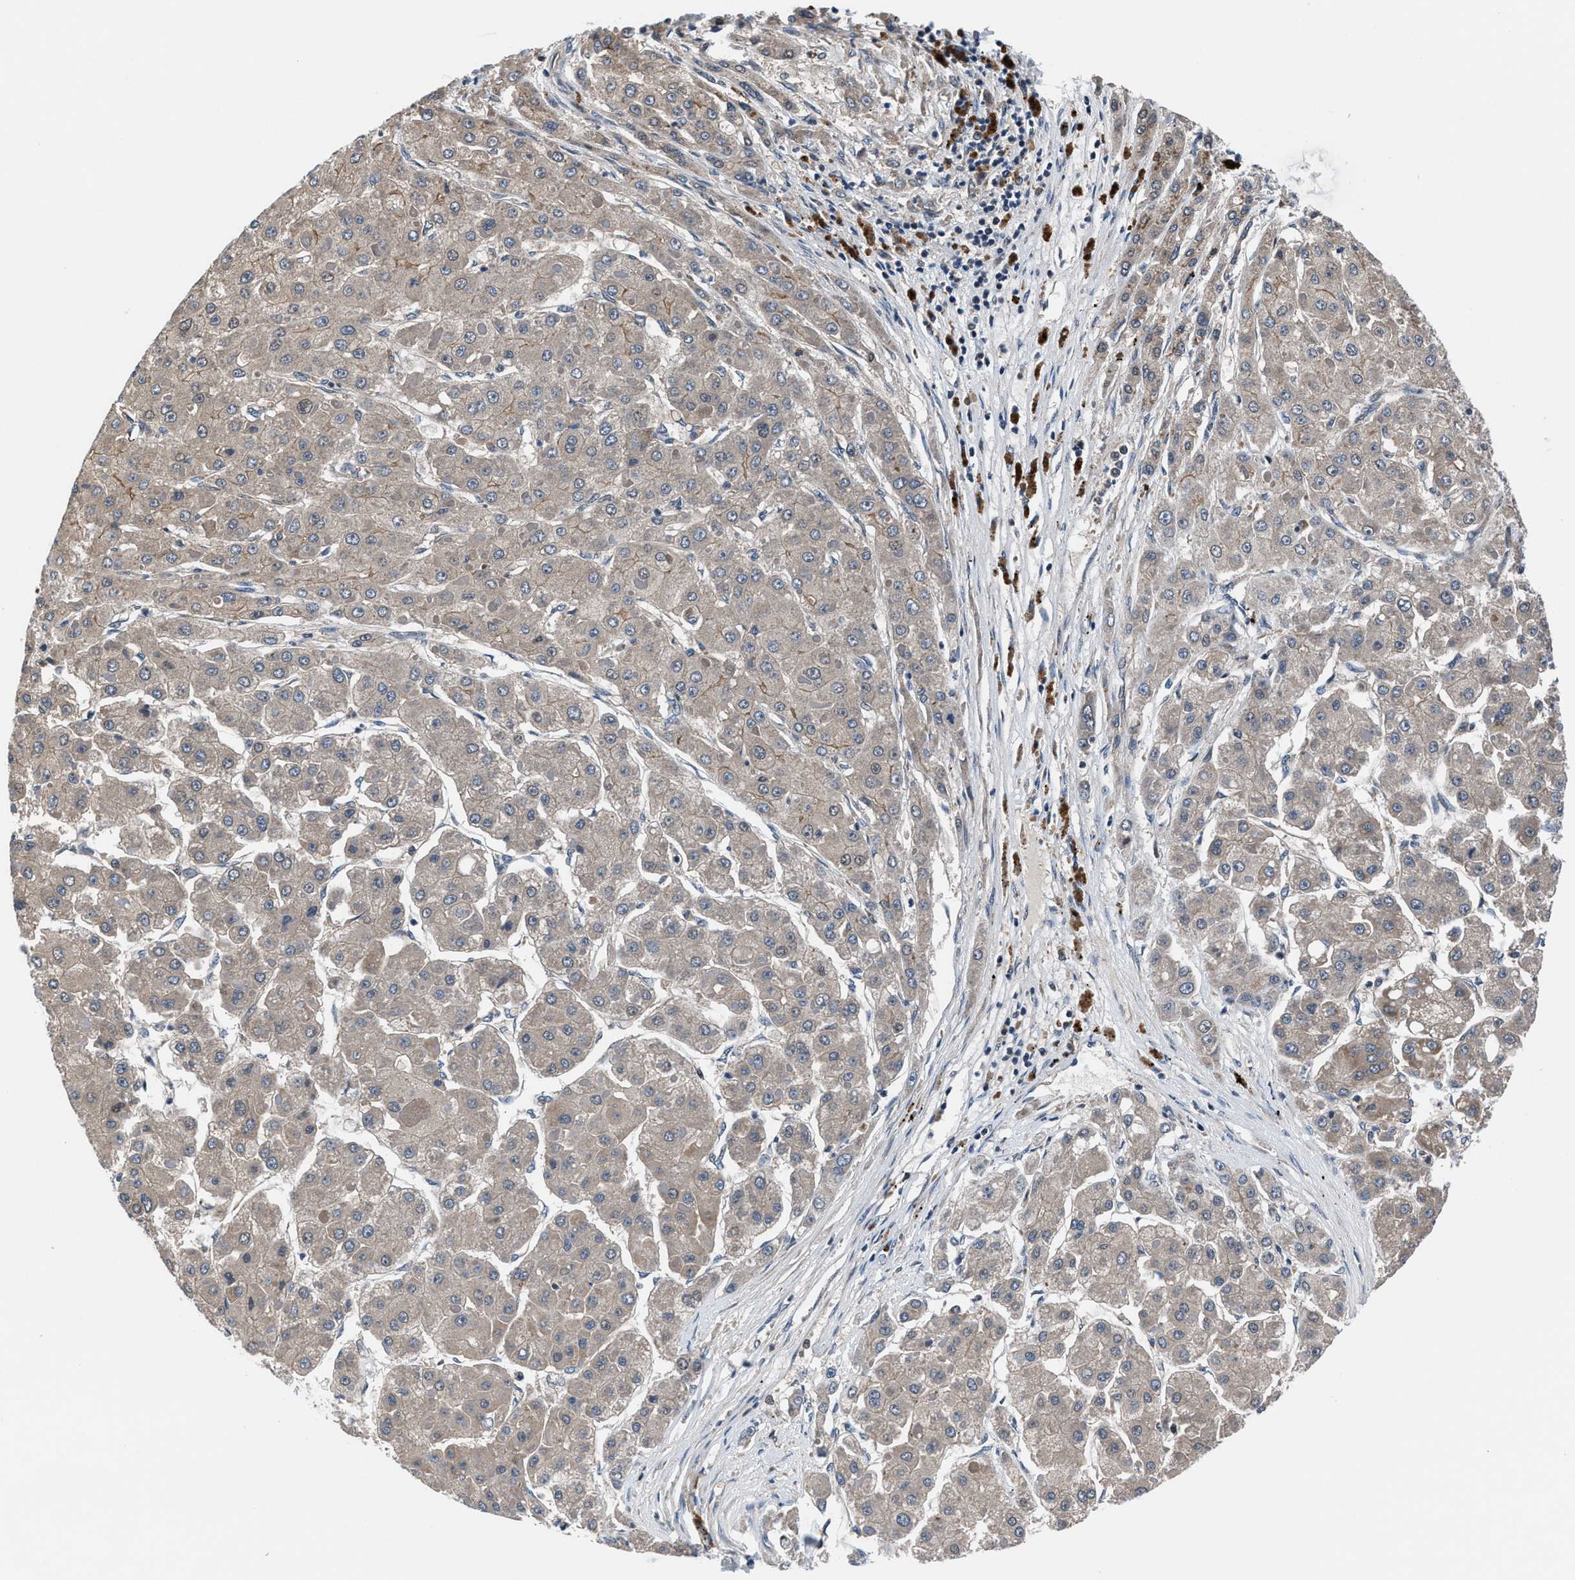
{"staining": {"intensity": "weak", "quantity": ">75%", "location": "cytoplasmic/membranous"}, "tissue": "liver cancer", "cell_type": "Tumor cells", "image_type": "cancer", "snomed": [{"axis": "morphology", "description": "Carcinoma, Hepatocellular, NOS"}, {"axis": "topography", "description": "Liver"}], "caption": "Human liver cancer (hepatocellular carcinoma) stained with a brown dye displays weak cytoplasmic/membranous positive expression in about >75% of tumor cells.", "gene": "PRPSAP2", "patient": {"sex": "female", "age": 73}}